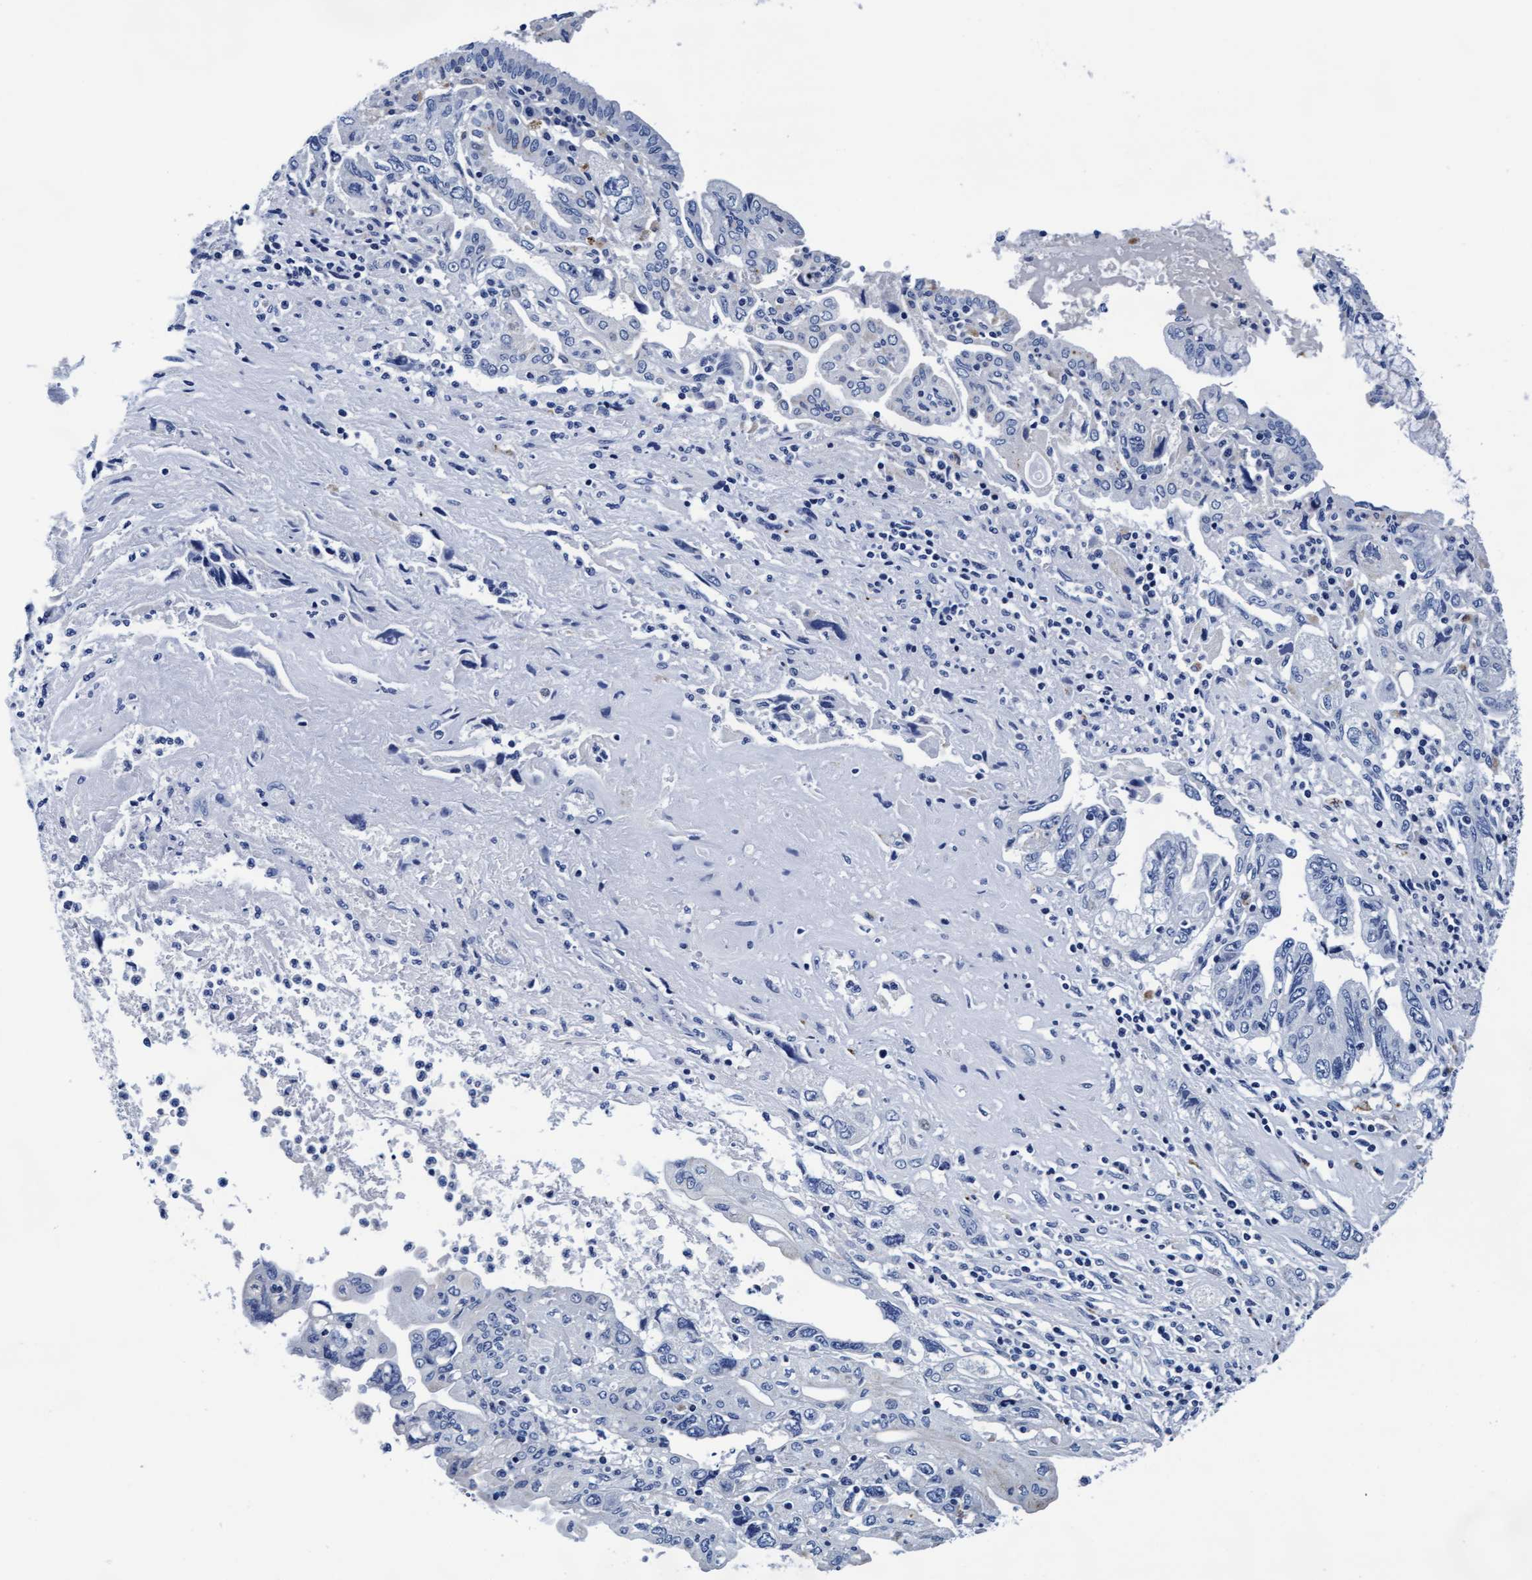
{"staining": {"intensity": "negative", "quantity": "none", "location": "none"}, "tissue": "pancreatic cancer", "cell_type": "Tumor cells", "image_type": "cancer", "snomed": [{"axis": "morphology", "description": "Adenocarcinoma, NOS"}, {"axis": "topography", "description": "Pancreas"}], "caption": "IHC histopathology image of human pancreatic cancer stained for a protein (brown), which reveals no positivity in tumor cells. (Immunohistochemistry (ihc), brightfield microscopy, high magnification).", "gene": "ARSG", "patient": {"sex": "female", "age": 73}}